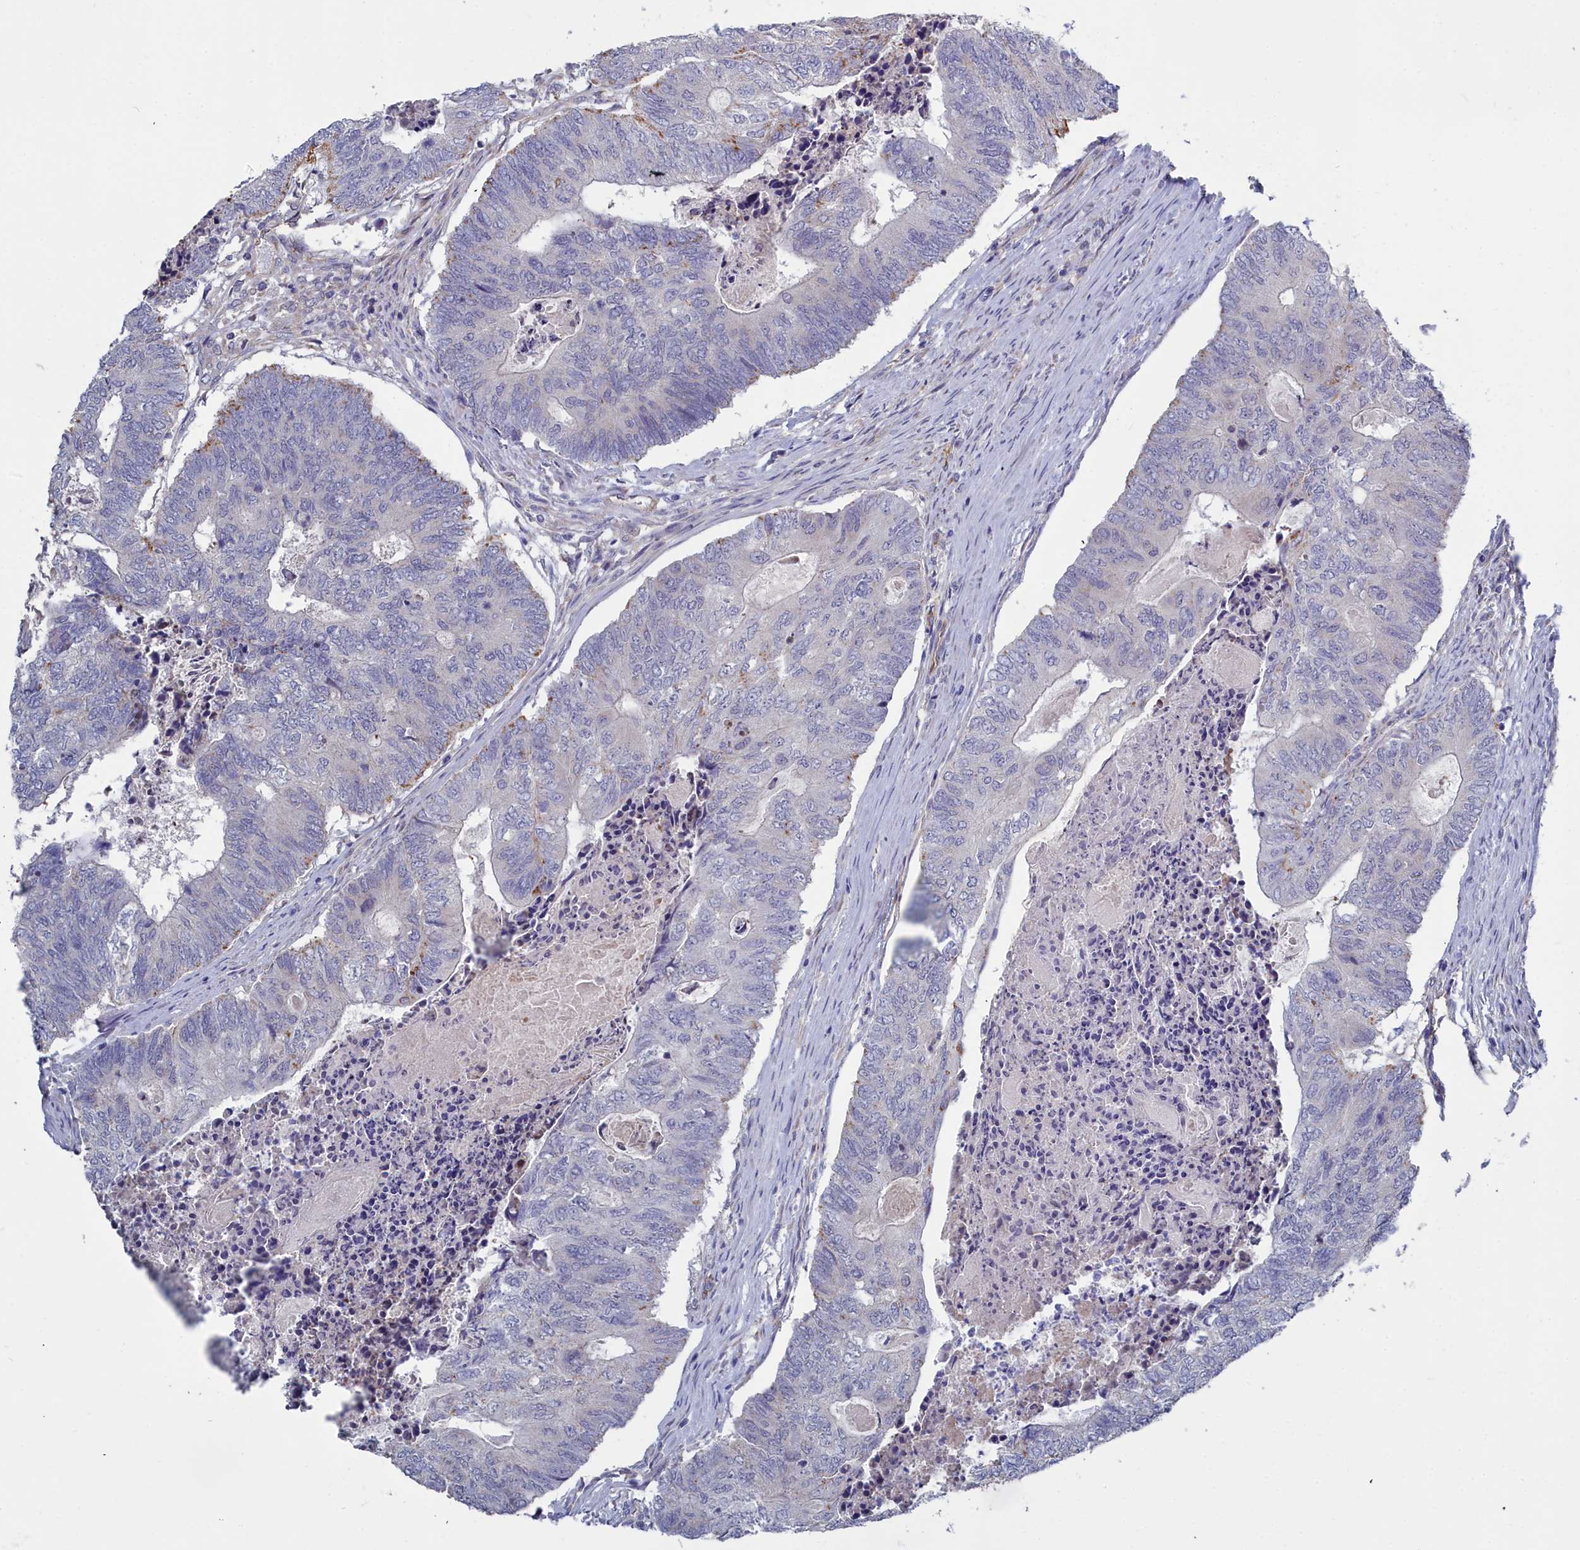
{"staining": {"intensity": "negative", "quantity": "none", "location": "none"}, "tissue": "colorectal cancer", "cell_type": "Tumor cells", "image_type": "cancer", "snomed": [{"axis": "morphology", "description": "Adenocarcinoma, NOS"}, {"axis": "topography", "description": "Colon"}], "caption": "DAB (3,3'-diaminobenzidine) immunohistochemical staining of adenocarcinoma (colorectal) exhibits no significant expression in tumor cells. (Immunohistochemistry (ihc), brightfield microscopy, high magnification).", "gene": "RDX", "patient": {"sex": "female", "age": 67}}